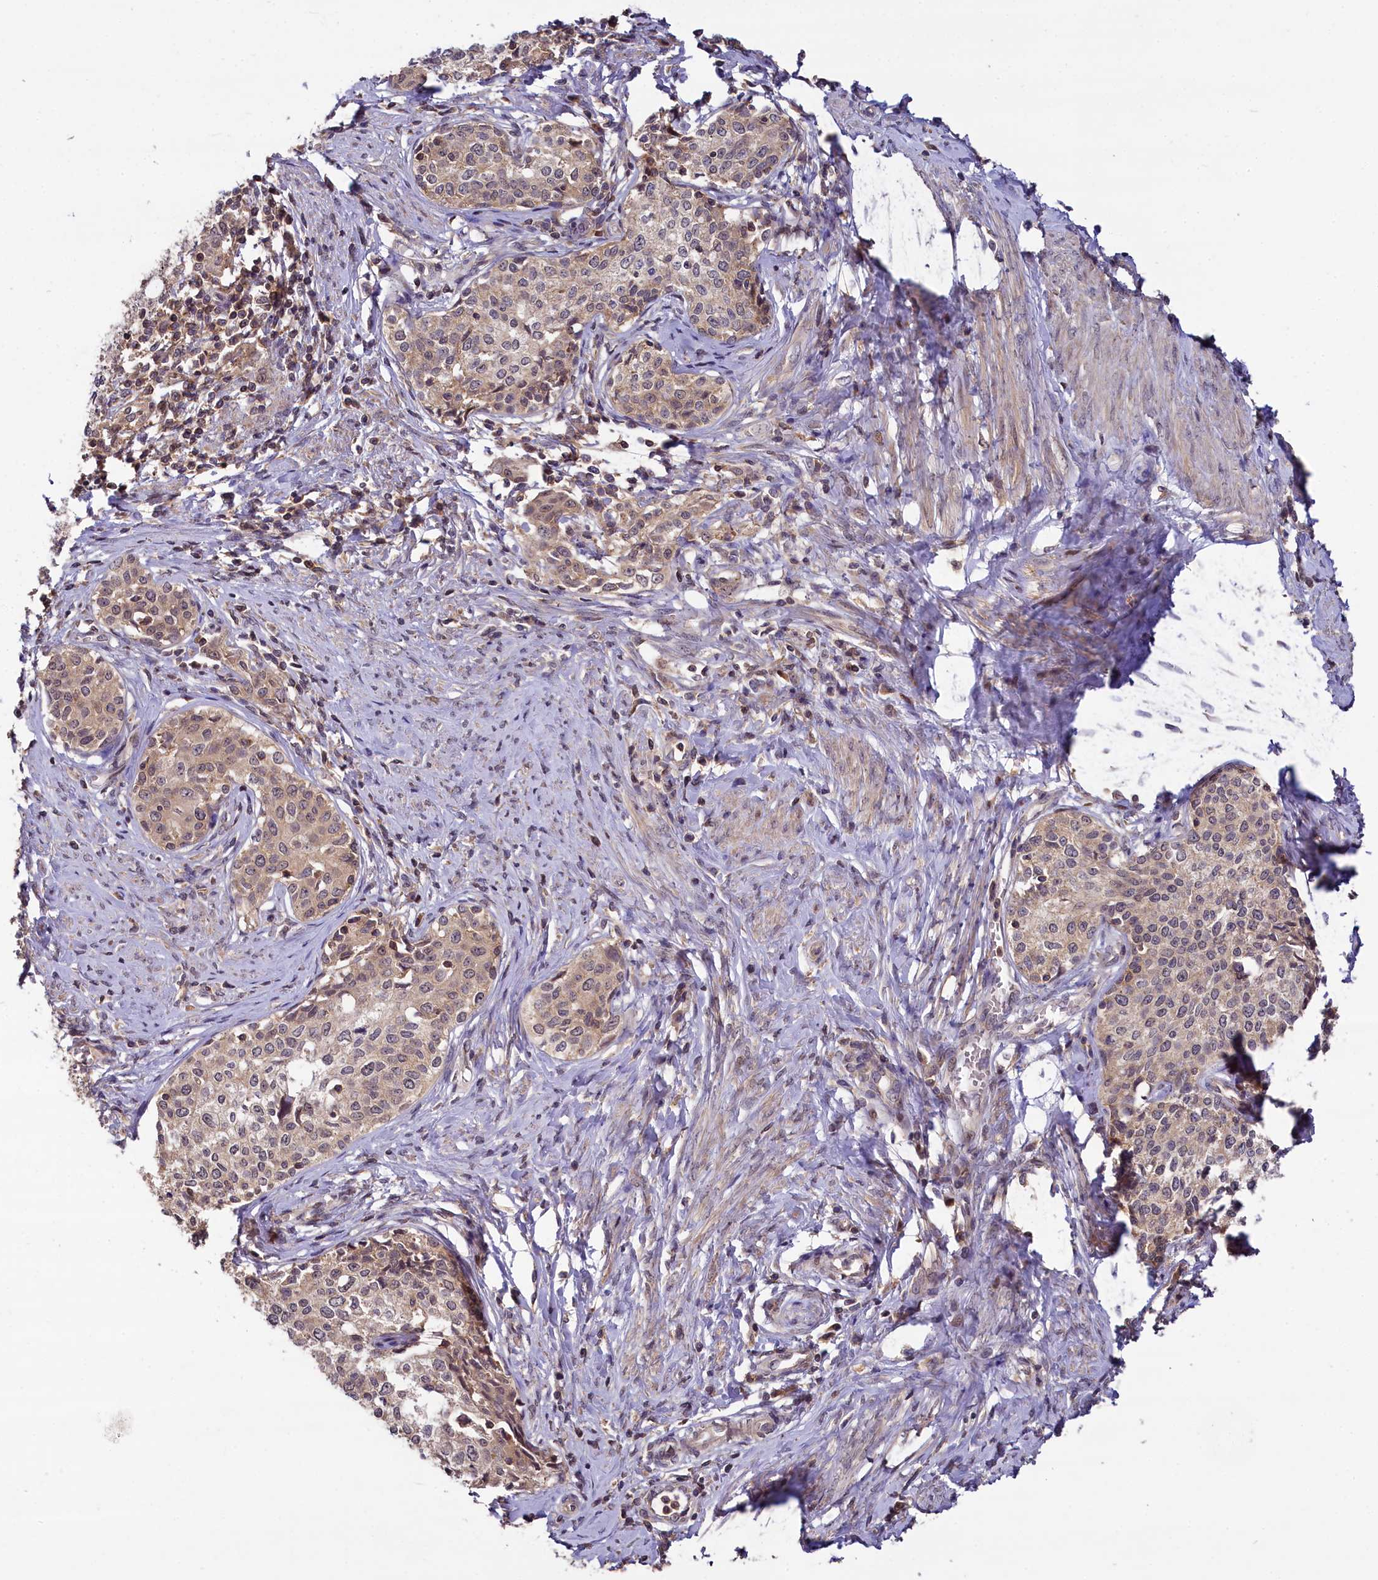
{"staining": {"intensity": "weak", "quantity": ">75%", "location": "cytoplasmic/membranous"}, "tissue": "cervical cancer", "cell_type": "Tumor cells", "image_type": "cancer", "snomed": [{"axis": "morphology", "description": "Squamous cell carcinoma, NOS"}, {"axis": "morphology", "description": "Adenocarcinoma, NOS"}, {"axis": "topography", "description": "Cervix"}], "caption": "Squamous cell carcinoma (cervical) stained with a brown dye shows weak cytoplasmic/membranous positive expression in about >75% of tumor cells.", "gene": "TMEM39A", "patient": {"sex": "female", "age": 52}}